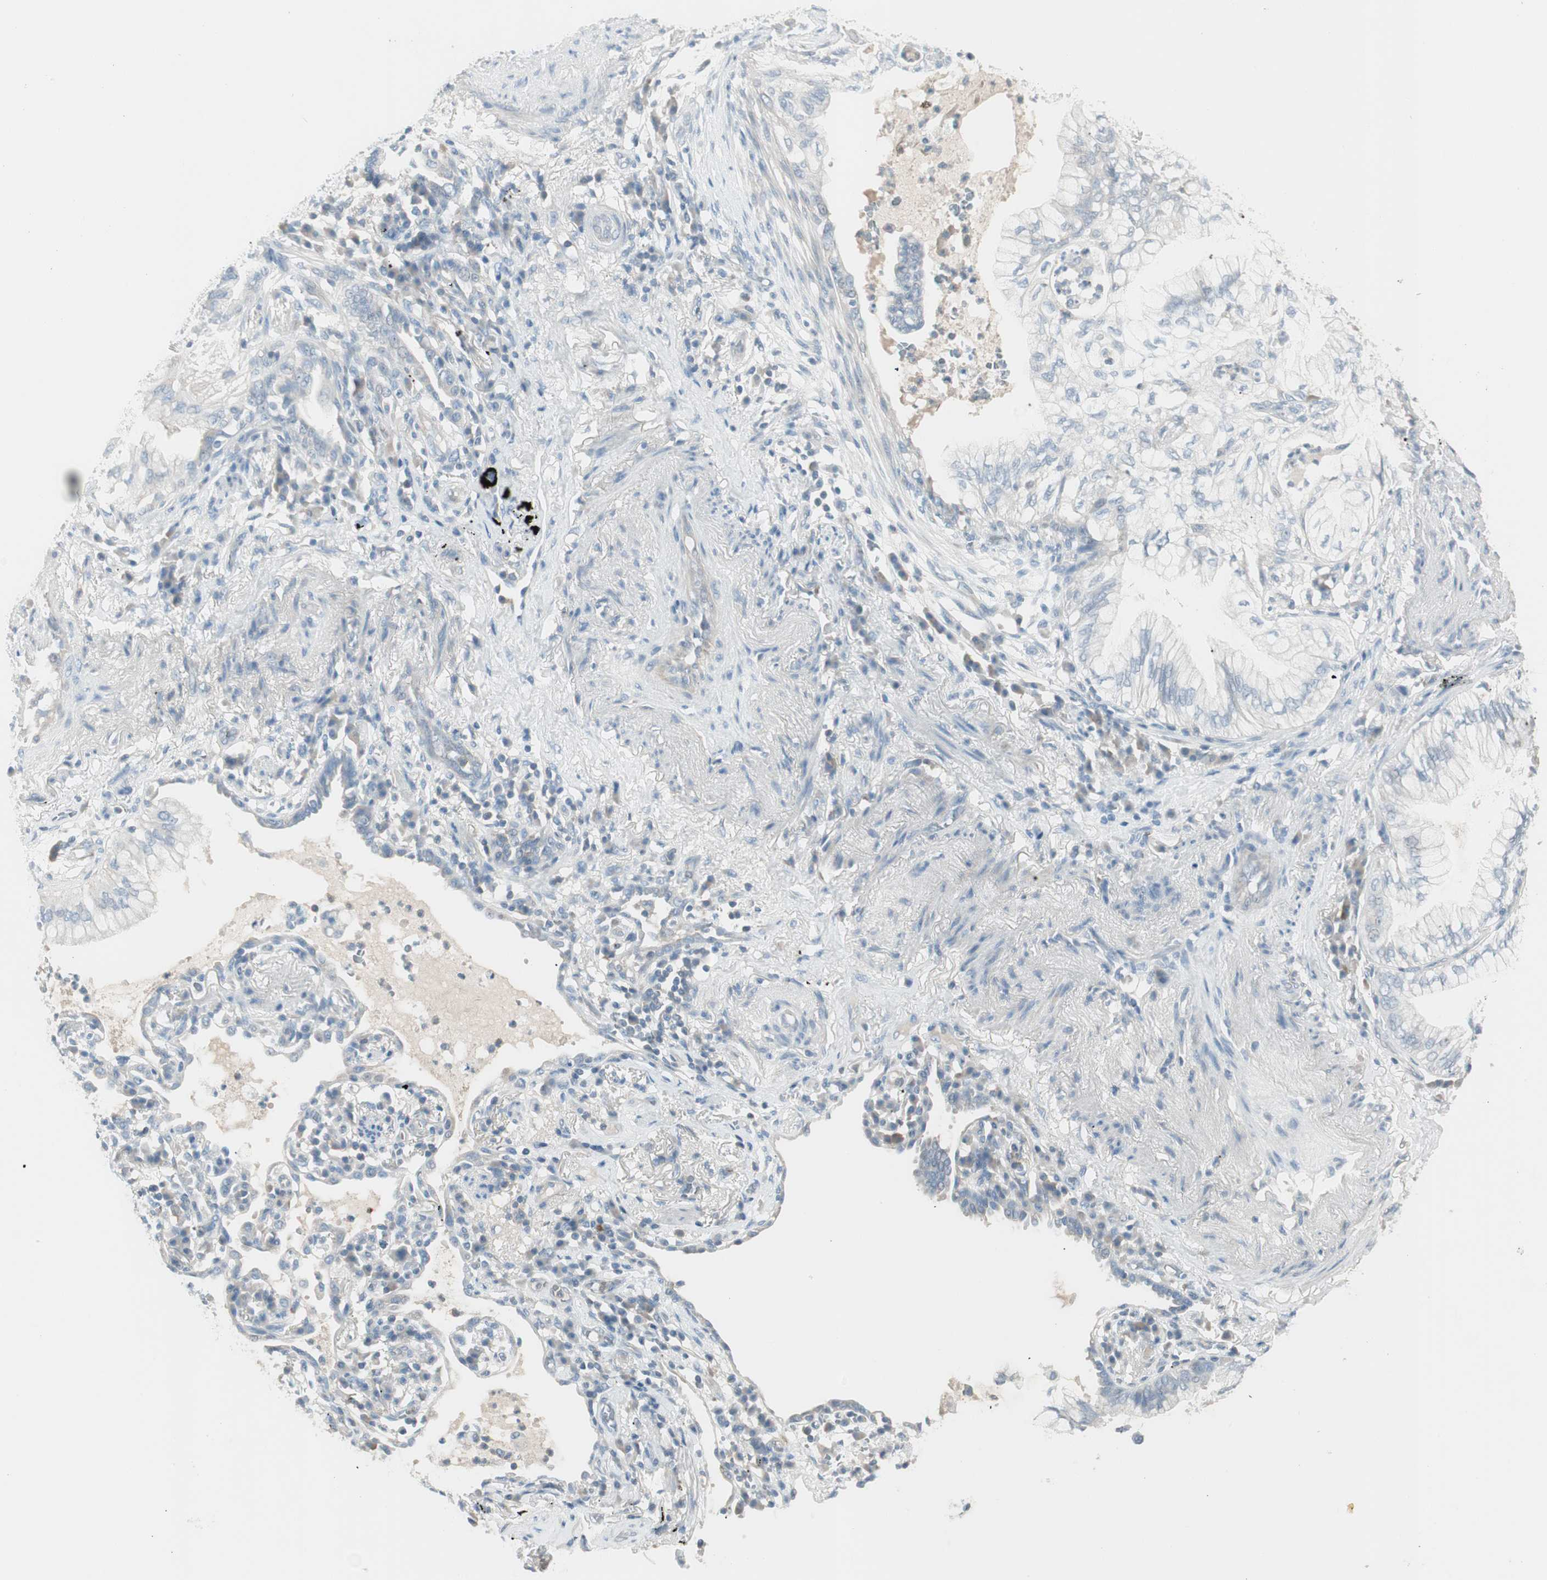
{"staining": {"intensity": "moderate", "quantity": "<25%", "location": "cytoplasmic/membranous"}, "tissue": "lung cancer", "cell_type": "Tumor cells", "image_type": "cancer", "snomed": [{"axis": "morphology", "description": "Adenocarcinoma, NOS"}, {"axis": "topography", "description": "Lung"}], "caption": "Immunohistochemical staining of human lung cancer shows low levels of moderate cytoplasmic/membranous protein staining in approximately <25% of tumor cells. (Brightfield microscopy of DAB IHC at high magnification).", "gene": "ITLN2", "patient": {"sex": "female", "age": 70}}